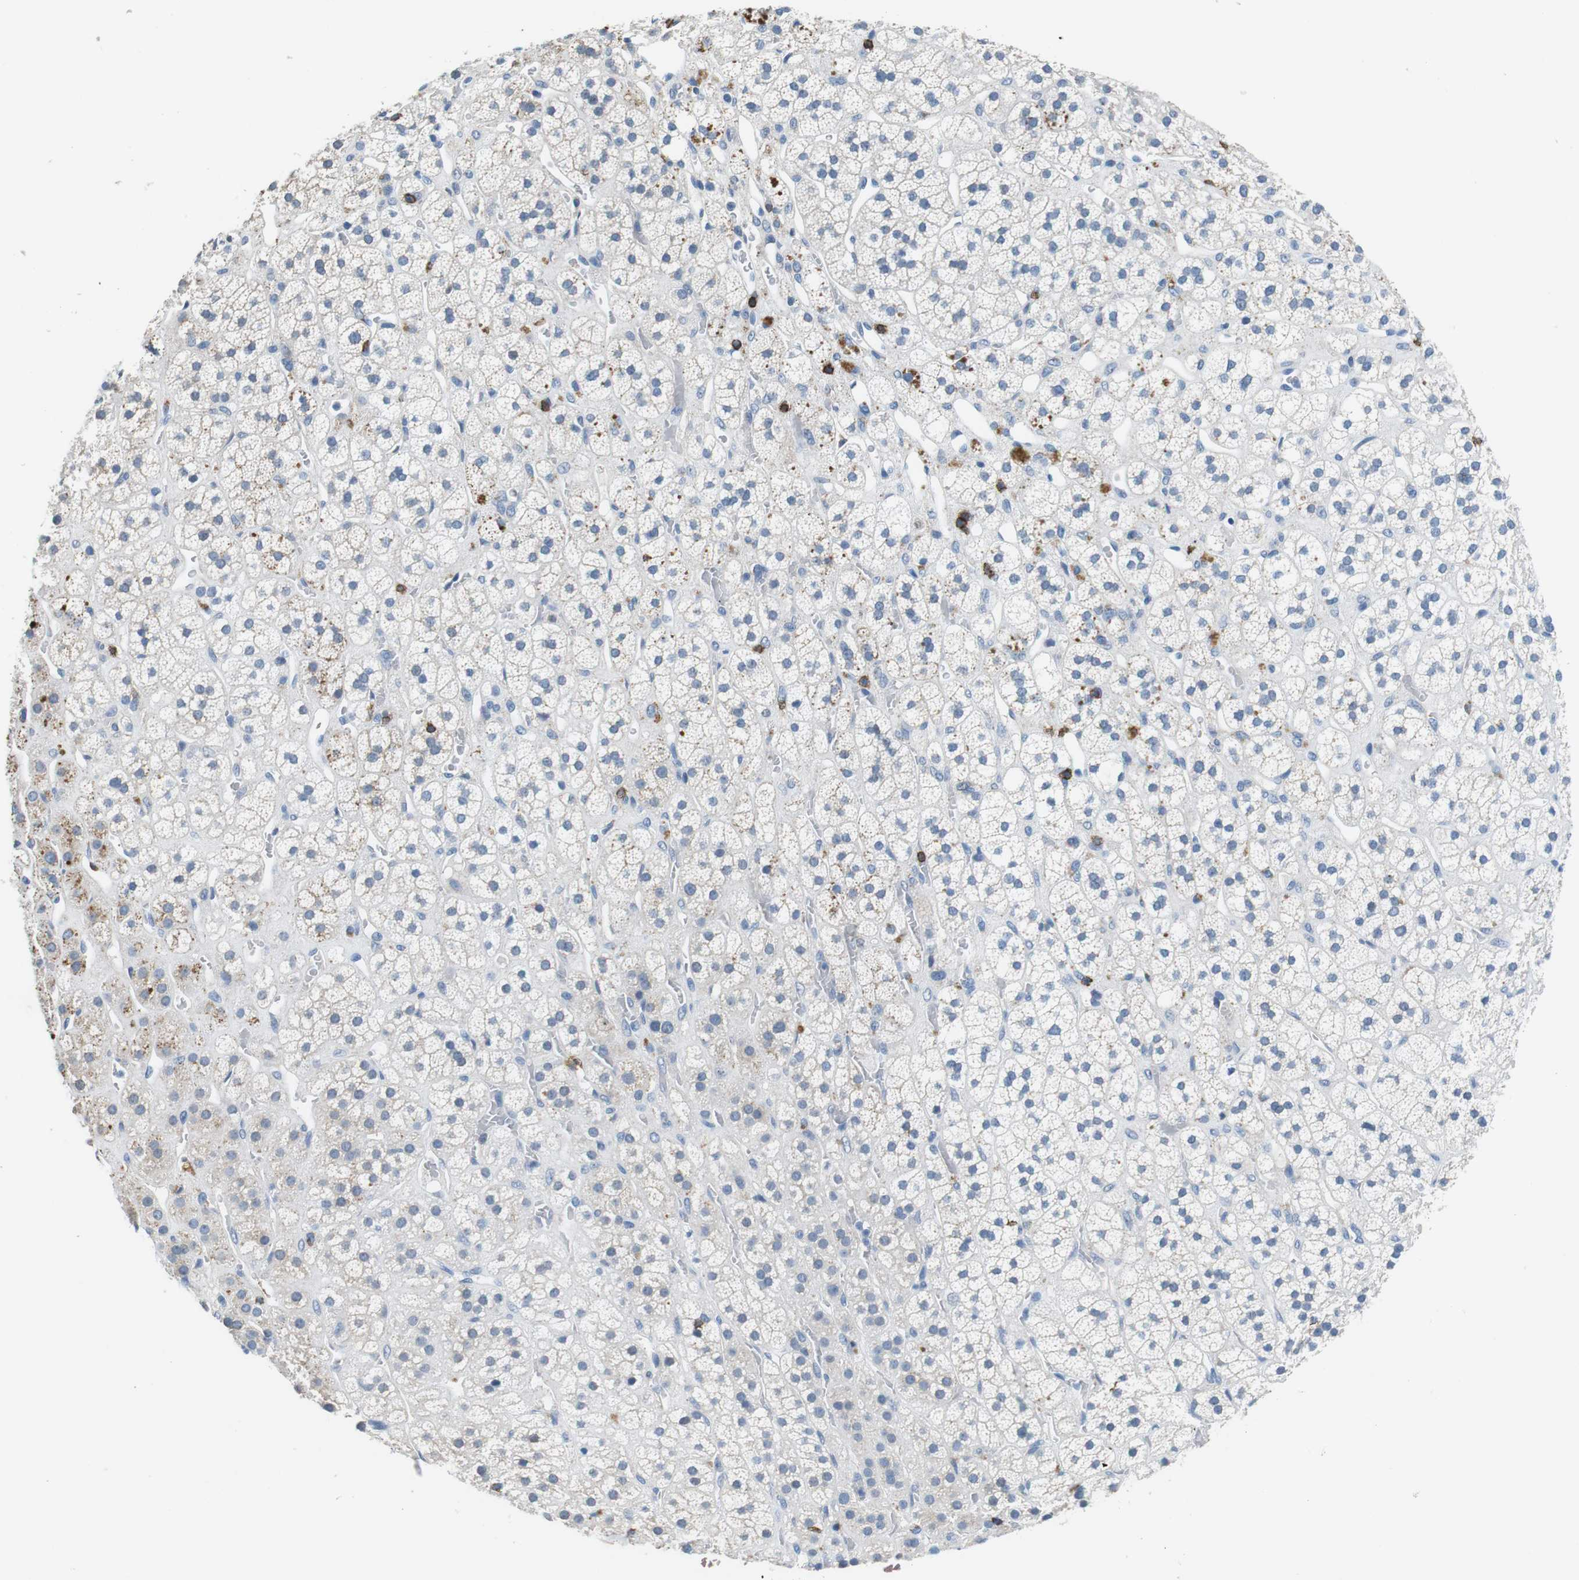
{"staining": {"intensity": "weak", "quantity": "25%-75%", "location": "cytoplasmic/membranous"}, "tissue": "adrenal gland", "cell_type": "Glandular cells", "image_type": "normal", "snomed": [{"axis": "morphology", "description": "Normal tissue, NOS"}, {"axis": "topography", "description": "Adrenal gland"}], "caption": "Immunohistochemistry (DAB) staining of normal adrenal gland demonstrates weak cytoplasmic/membranous protein staining in about 25%-75% of glandular cells.", "gene": "CD6", "patient": {"sex": "male", "age": 56}}